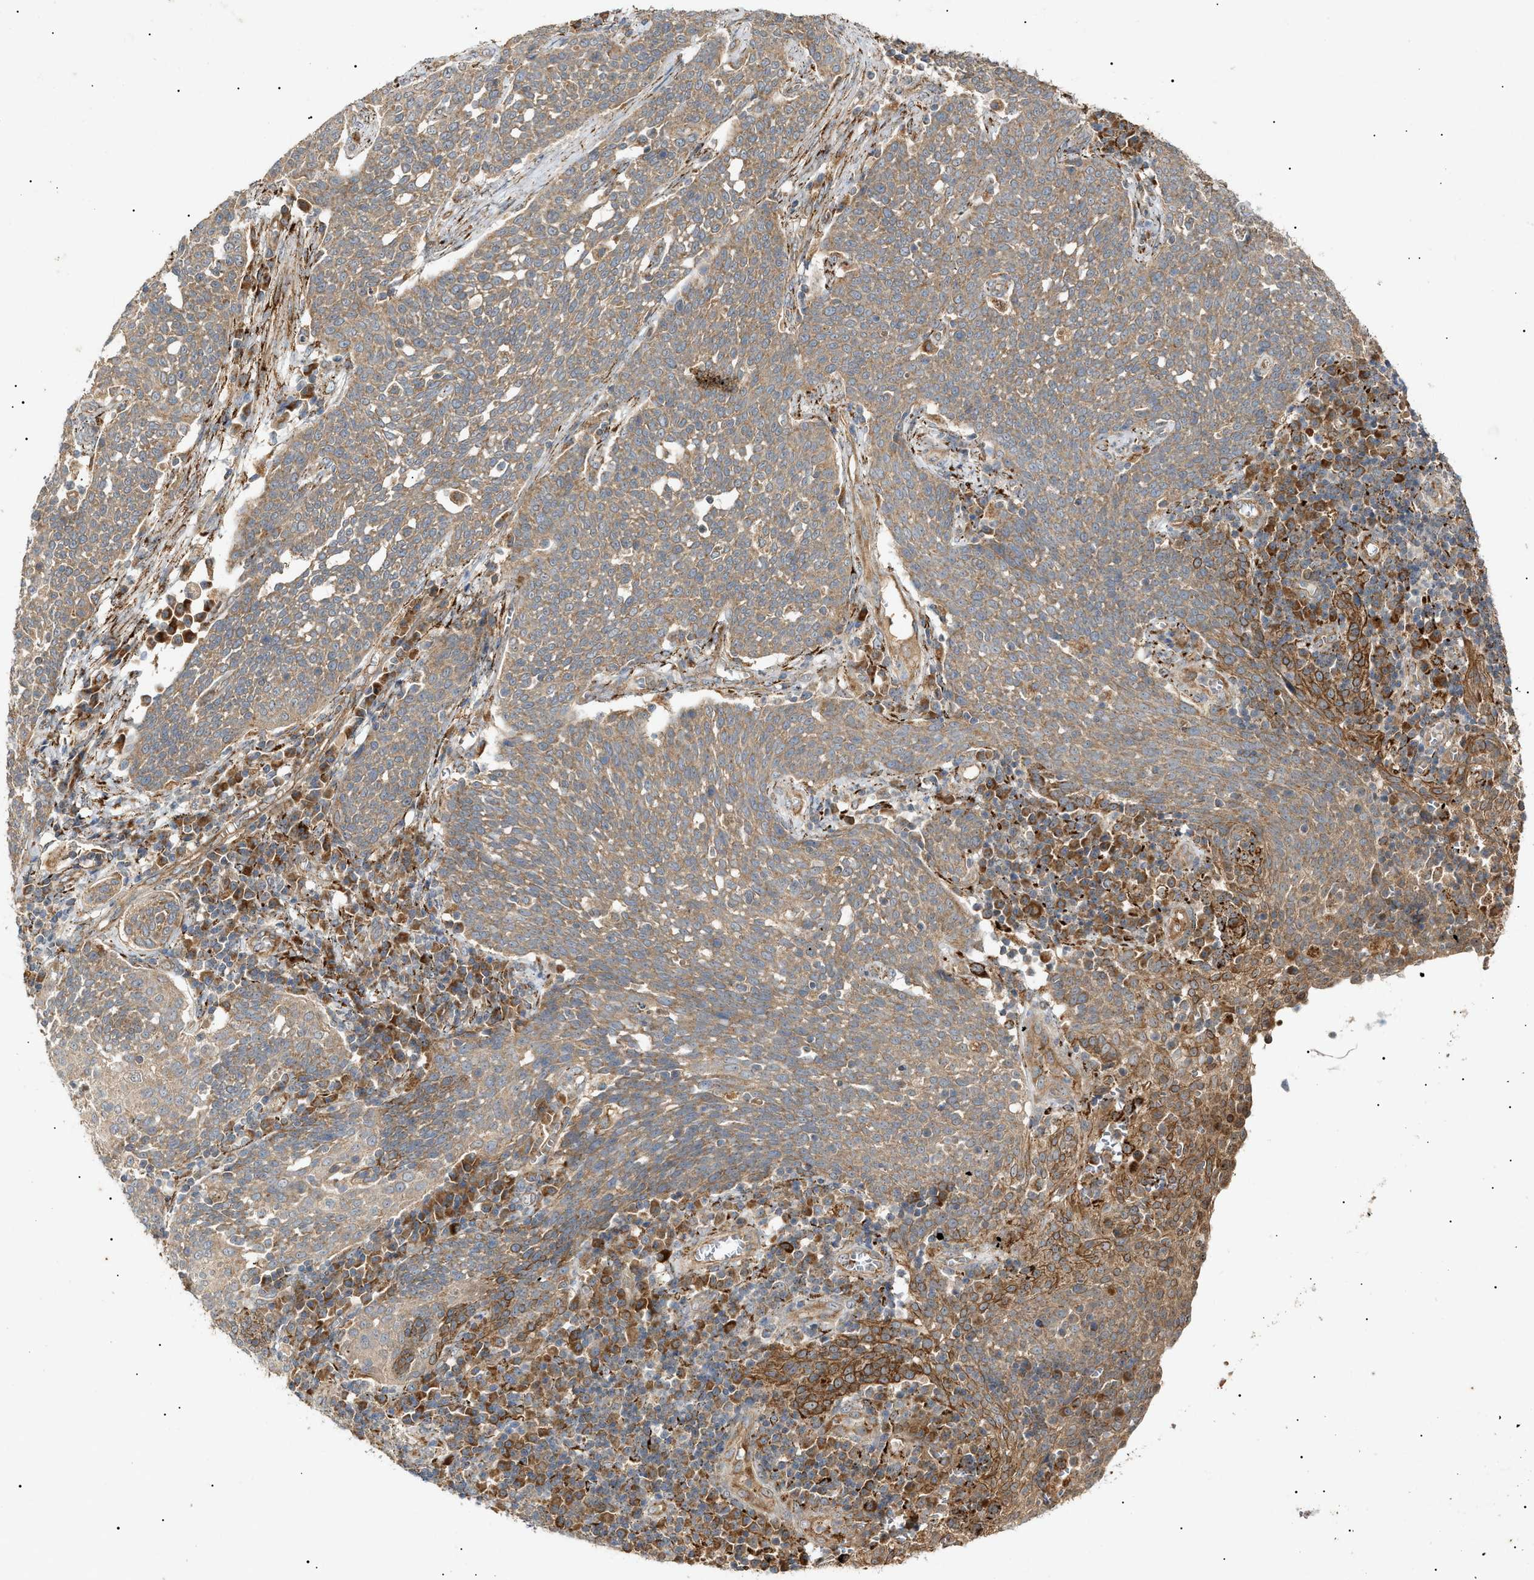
{"staining": {"intensity": "weak", "quantity": ">75%", "location": "cytoplasmic/membranous"}, "tissue": "cervical cancer", "cell_type": "Tumor cells", "image_type": "cancer", "snomed": [{"axis": "morphology", "description": "Squamous cell carcinoma, NOS"}, {"axis": "topography", "description": "Cervix"}], "caption": "Immunohistochemical staining of cervical cancer (squamous cell carcinoma) demonstrates low levels of weak cytoplasmic/membranous expression in approximately >75% of tumor cells.", "gene": "MTCH1", "patient": {"sex": "female", "age": 34}}